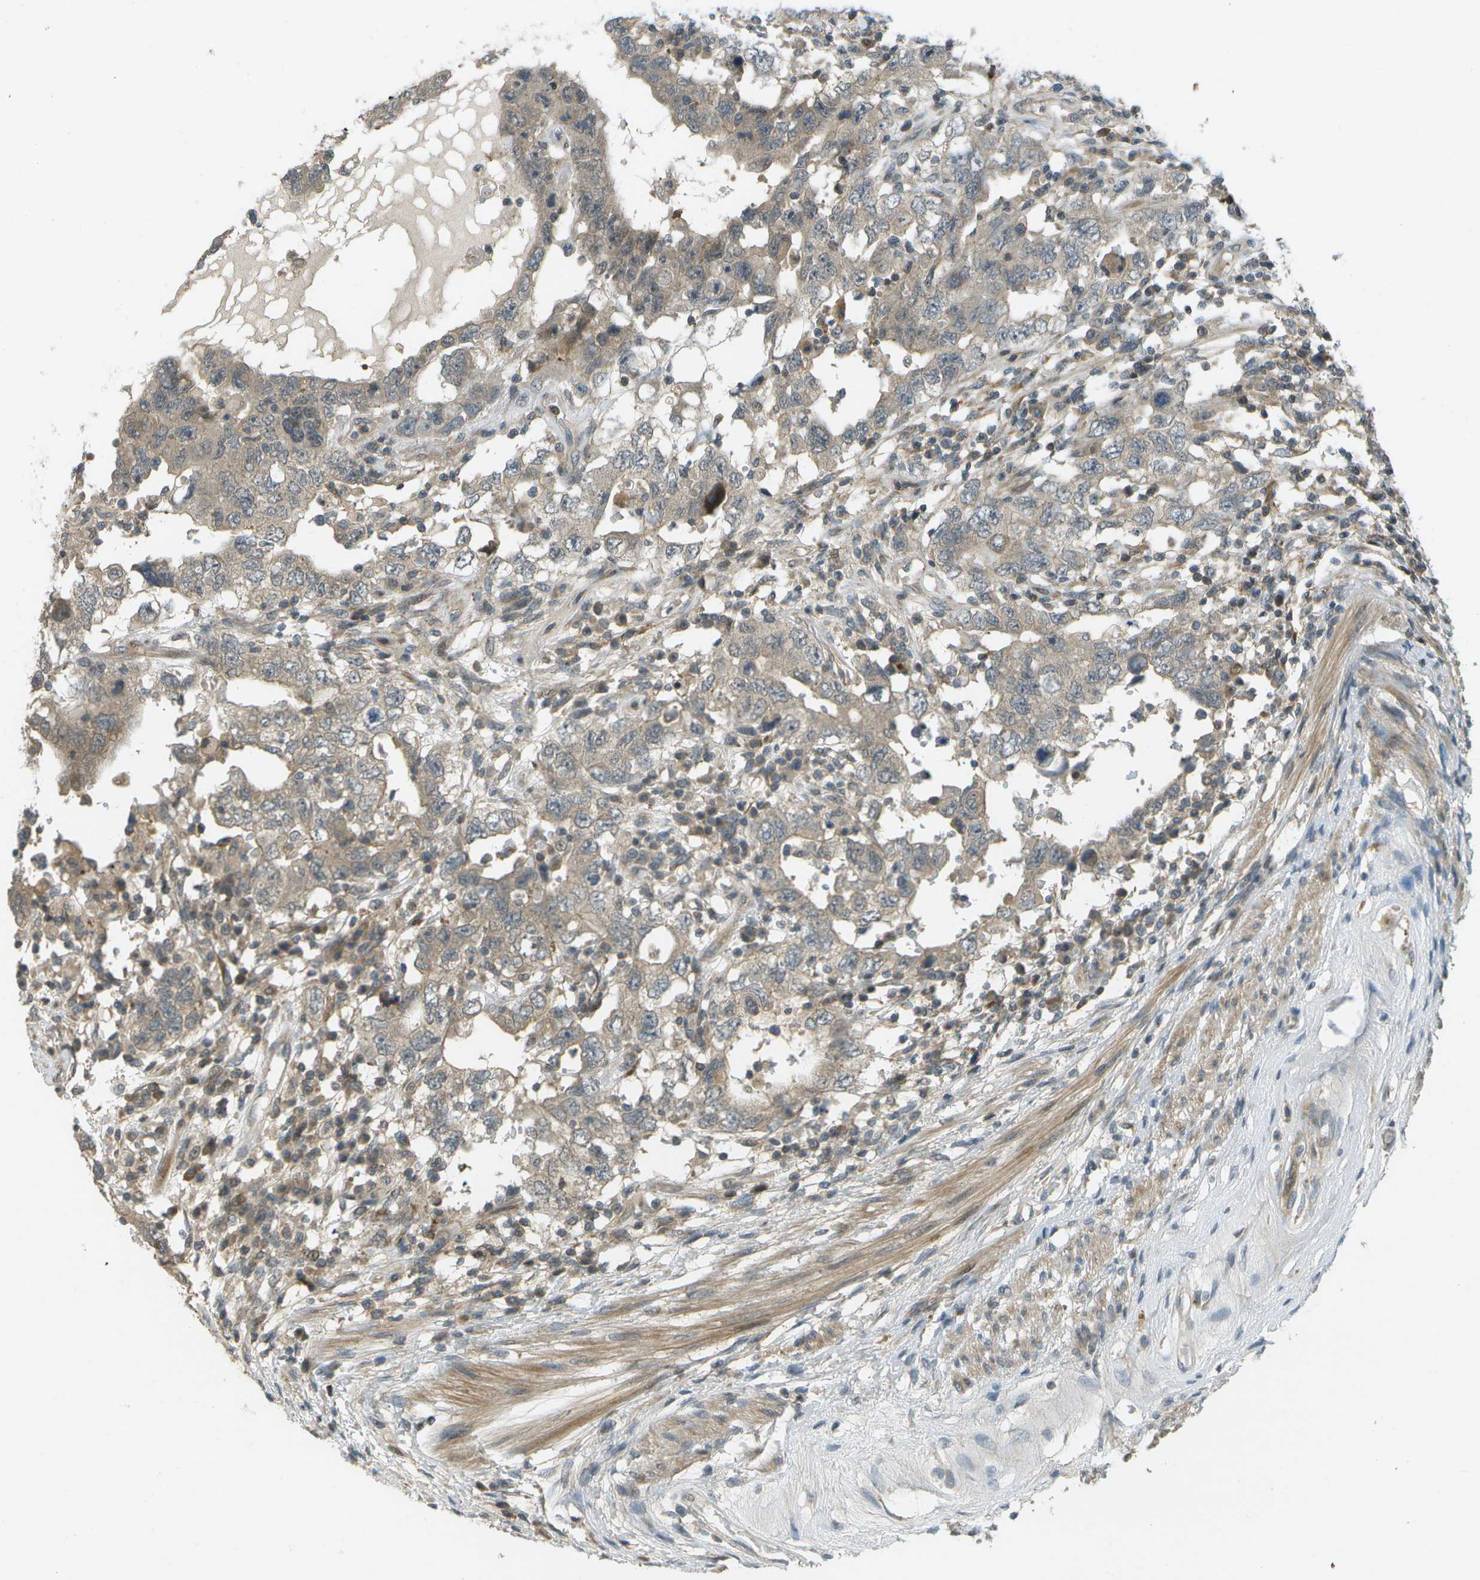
{"staining": {"intensity": "weak", "quantity": ">75%", "location": "cytoplasmic/membranous"}, "tissue": "testis cancer", "cell_type": "Tumor cells", "image_type": "cancer", "snomed": [{"axis": "morphology", "description": "Carcinoma, Embryonal, NOS"}, {"axis": "topography", "description": "Testis"}], "caption": "A high-resolution histopathology image shows immunohistochemistry staining of testis embryonal carcinoma, which reveals weak cytoplasmic/membranous expression in about >75% of tumor cells. (IHC, brightfield microscopy, high magnification).", "gene": "WNK2", "patient": {"sex": "male", "age": 26}}